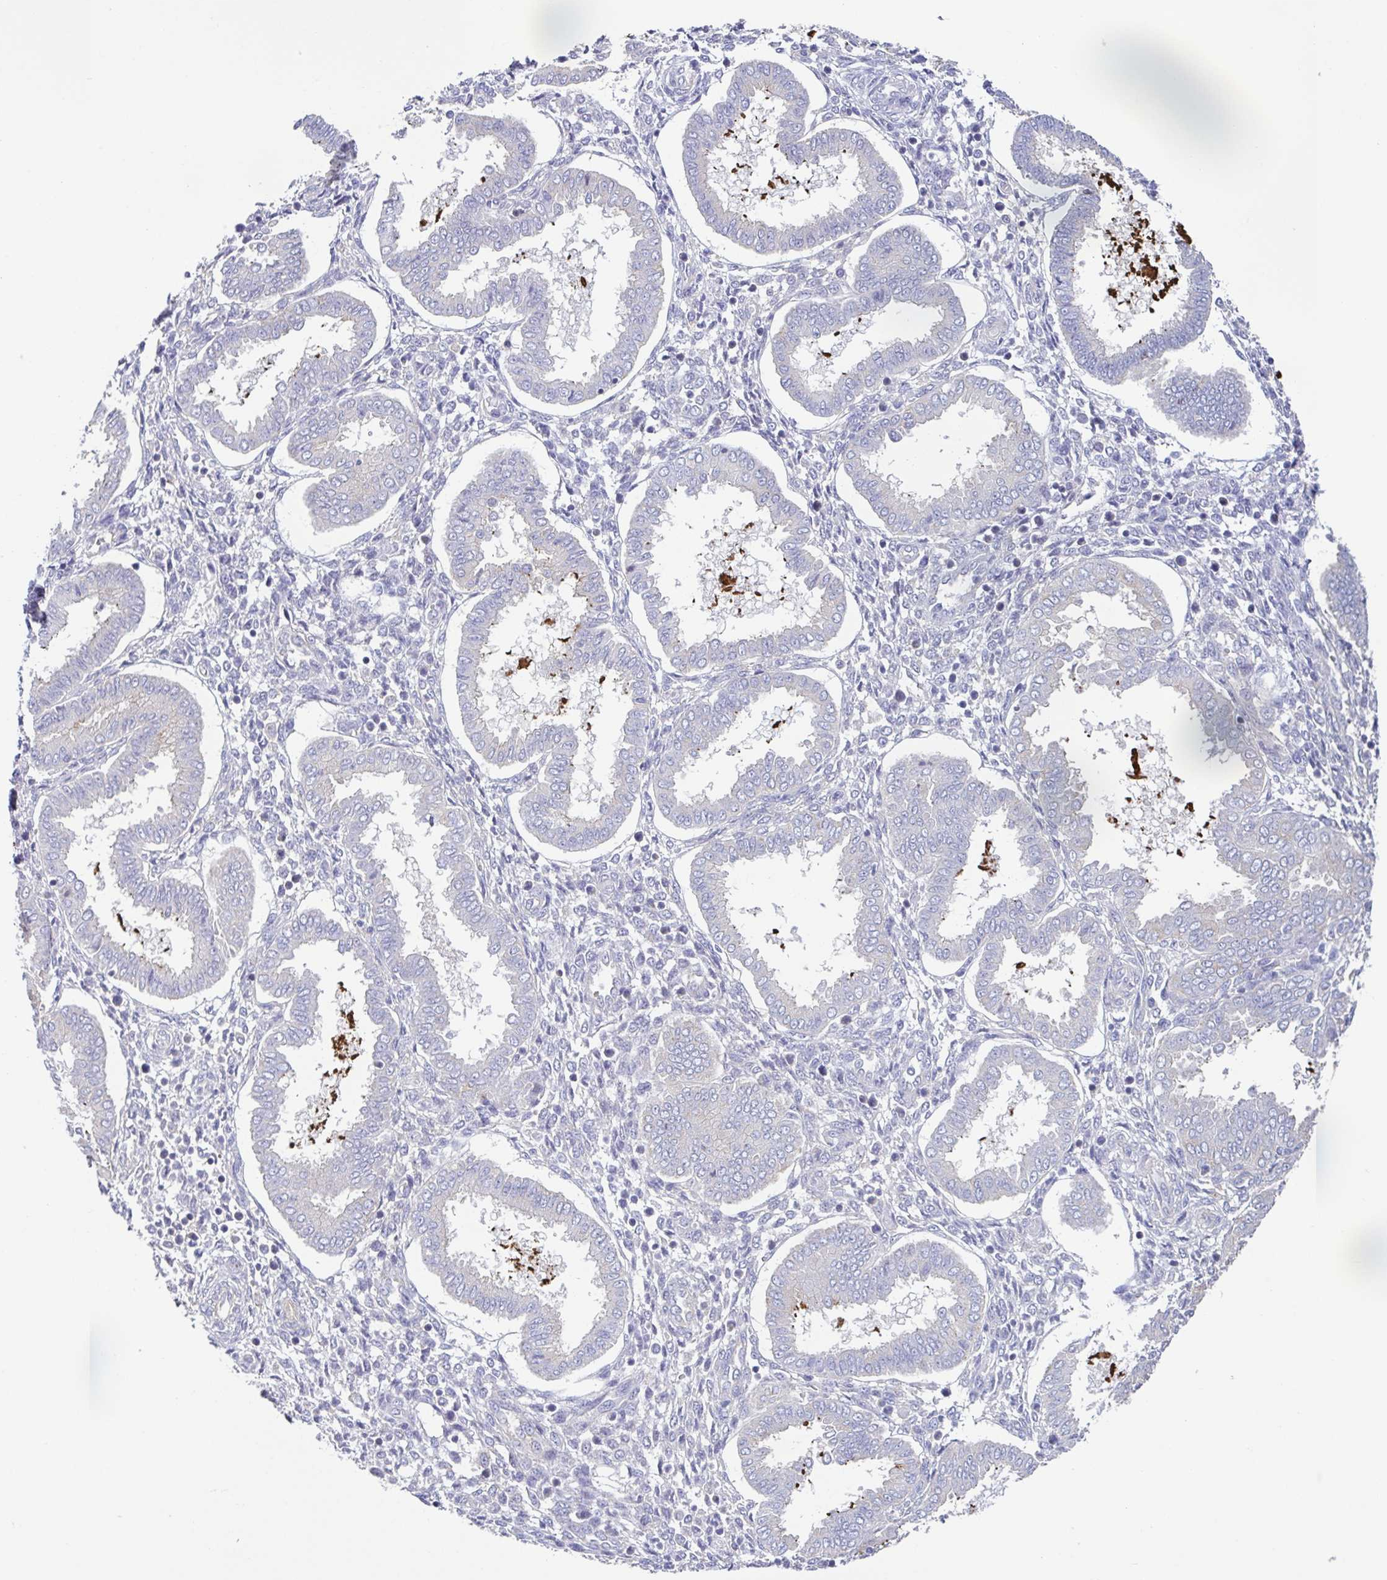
{"staining": {"intensity": "negative", "quantity": "none", "location": "none"}, "tissue": "endometrium", "cell_type": "Cells in endometrial stroma", "image_type": "normal", "snomed": [{"axis": "morphology", "description": "Normal tissue, NOS"}, {"axis": "topography", "description": "Endometrium"}], "caption": "Immunohistochemistry histopathology image of benign endometrium: endometrium stained with DAB (3,3'-diaminobenzidine) reveals no significant protein expression in cells in endometrial stroma. Nuclei are stained in blue.", "gene": "UBE2Q1", "patient": {"sex": "female", "age": 24}}